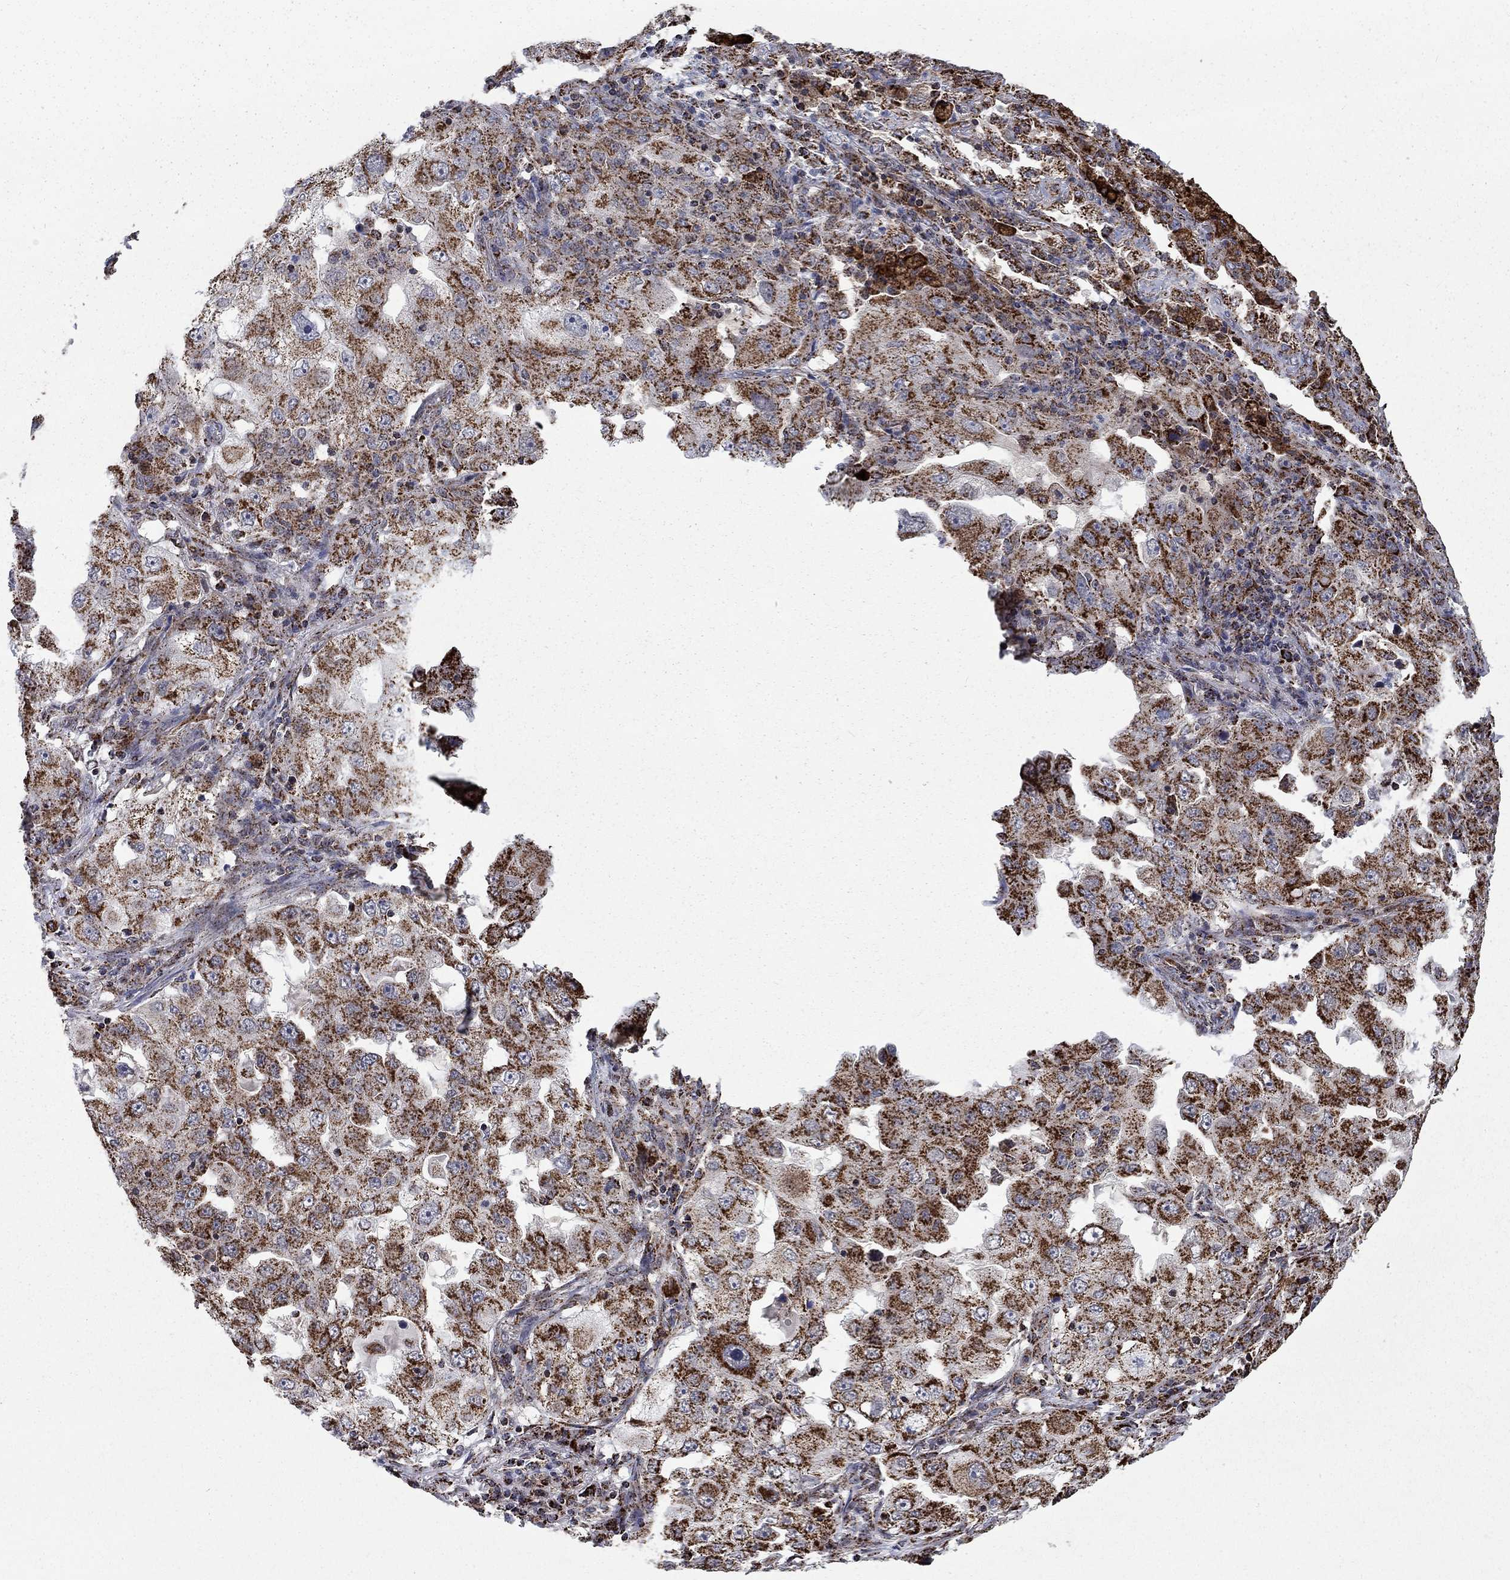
{"staining": {"intensity": "strong", "quantity": ">75%", "location": "cytoplasmic/membranous"}, "tissue": "lung cancer", "cell_type": "Tumor cells", "image_type": "cancer", "snomed": [{"axis": "morphology", "description": "Adenocarcinoma, NOS"}, {"axis": "topography", "description": "Lung"}], "caption": "Lung cancer (adenocarcinoma) stained with immunohistochemistry exhibits strong cytoplasmic/membranous expression in about >75% of tumor cells.", "gene": "MOAP1", "patient": {"sex": "female", "age": 61}}